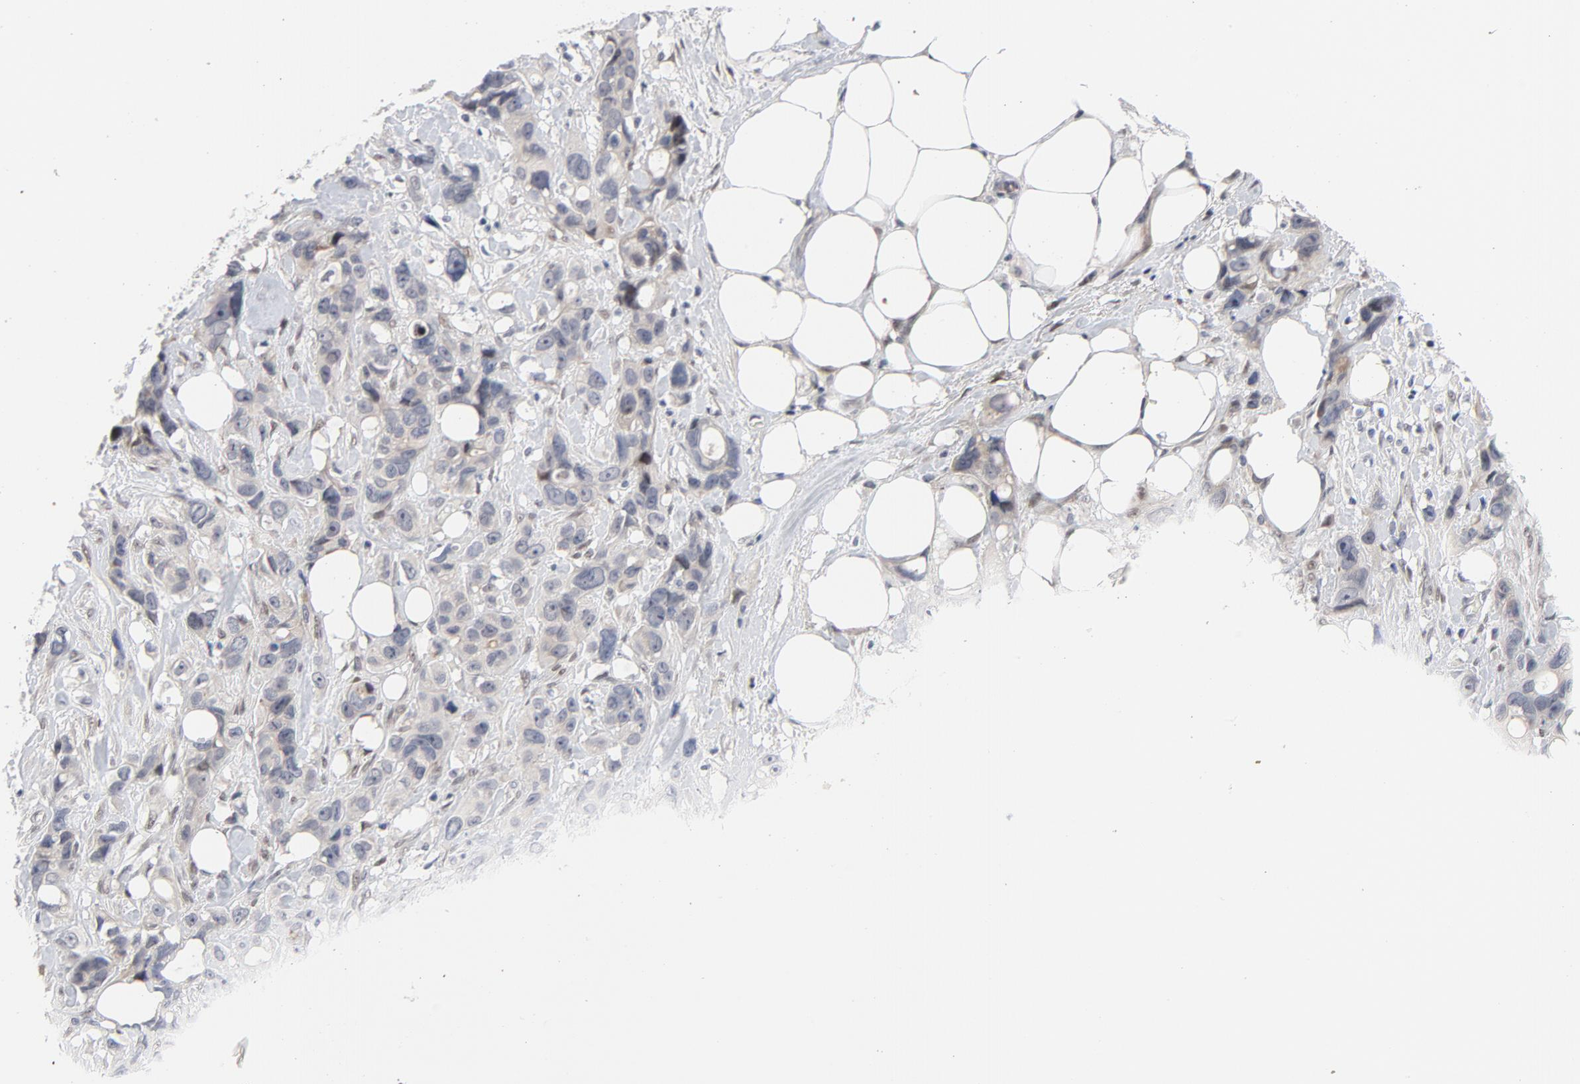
{"staining": {"intensity": "weak", "quantity": "<25%", "location": "cytoplasmic/membranous"}, "tissue": "stomach cancer", "cell_type": "Tumor cells", "image_type": "cancer", "snomed": [{"axis": "morphology", "description": "Adenocarcinoma, NOS"}, {"axis": "topography", "description": "Stomach, upper"}], "caption": "Immunohistochemical staining of human stomach cancer reveals no significant expression in tumor cells.", "gene": "NFIC", "patient": {"sex": "male", "age": 47}}